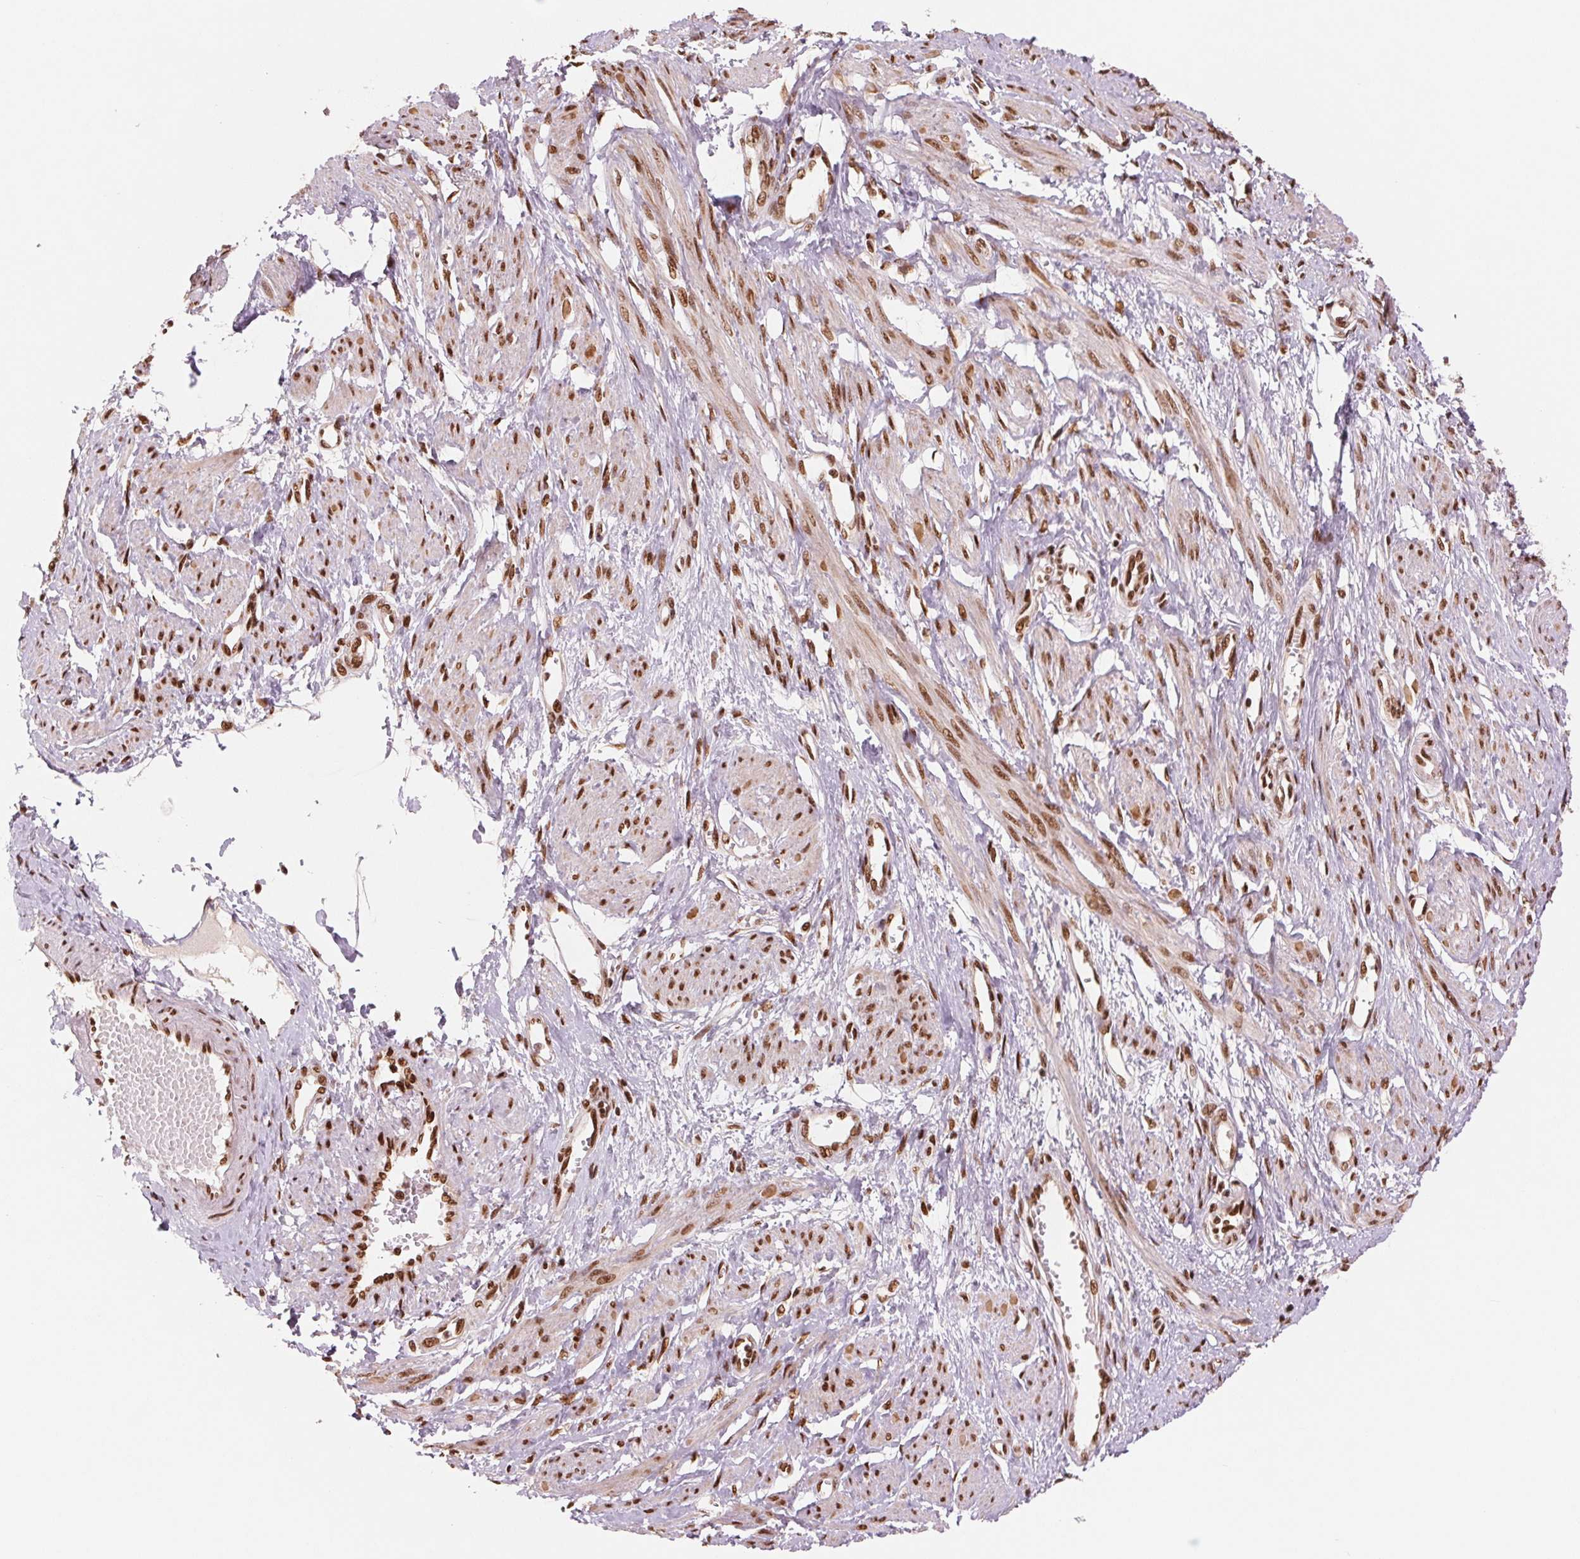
{"staining": {"intensity": "strong", "quantity": ">75%", "location": "nuclear"}, "tissue": "smooth muscle", "cell_type": "Smooth muscle cells", "image_type": "normal", "snomed": [{"axis": "morphology", "description": "Normal tissue, NOS"}, {"axis": "topography", "description": "Smooth muscle"}, {"axis": "topography", "description": "Uterus"}], "caption": "An immunohistochemistry image of benign tissue is shown. Protein staining in brown highlights strong nuclear positivity in smooth muscle within smooth muscle cells. Nuclei are stained in blue.", "gene": "TTLL9", "patient": {"sex": "female", "age": 39}}